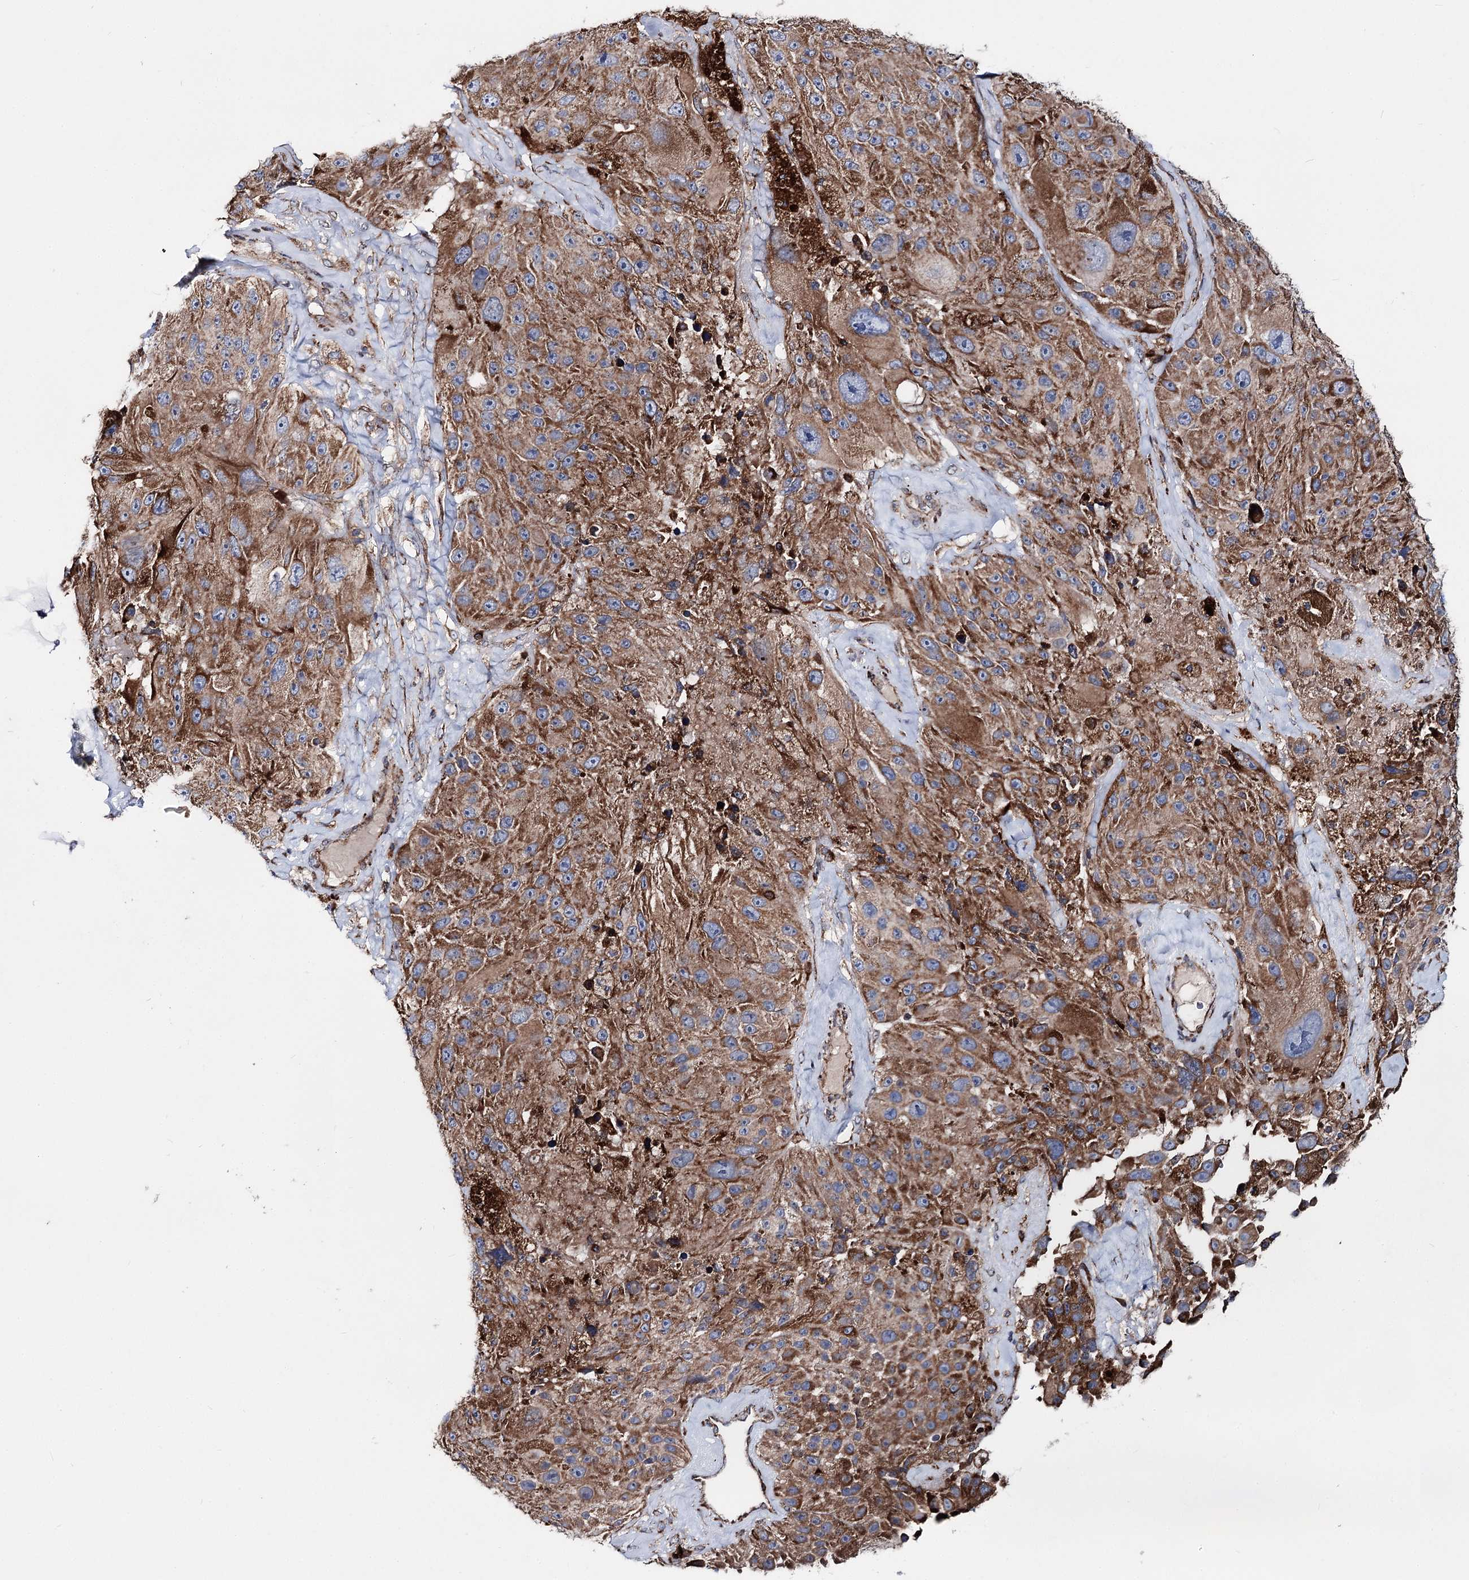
{"staining": {"intensity": "moderate", "quantity": ">75%", "location": "cytoplasmic/membranous"}, "tissue": "melanoma", "cell_type": "Tumor cells", "image_type": "cancer", "snomed": [{"axis": "morphology", "description": "Malignant melanoma, Metastatic site"}, {"axis": "topography", "description": "Lymph node"}], "caption": "This histopathology image shows melanoma stained with immunohistochemistry to label a protein in brown. The cytoplasmic/membranous of tumor cells show moderate positivity for the protein. Nuclei are counter-stained blue.", "gene": "MSANTD2", "patient": {"sex": "male", "age": 62}}